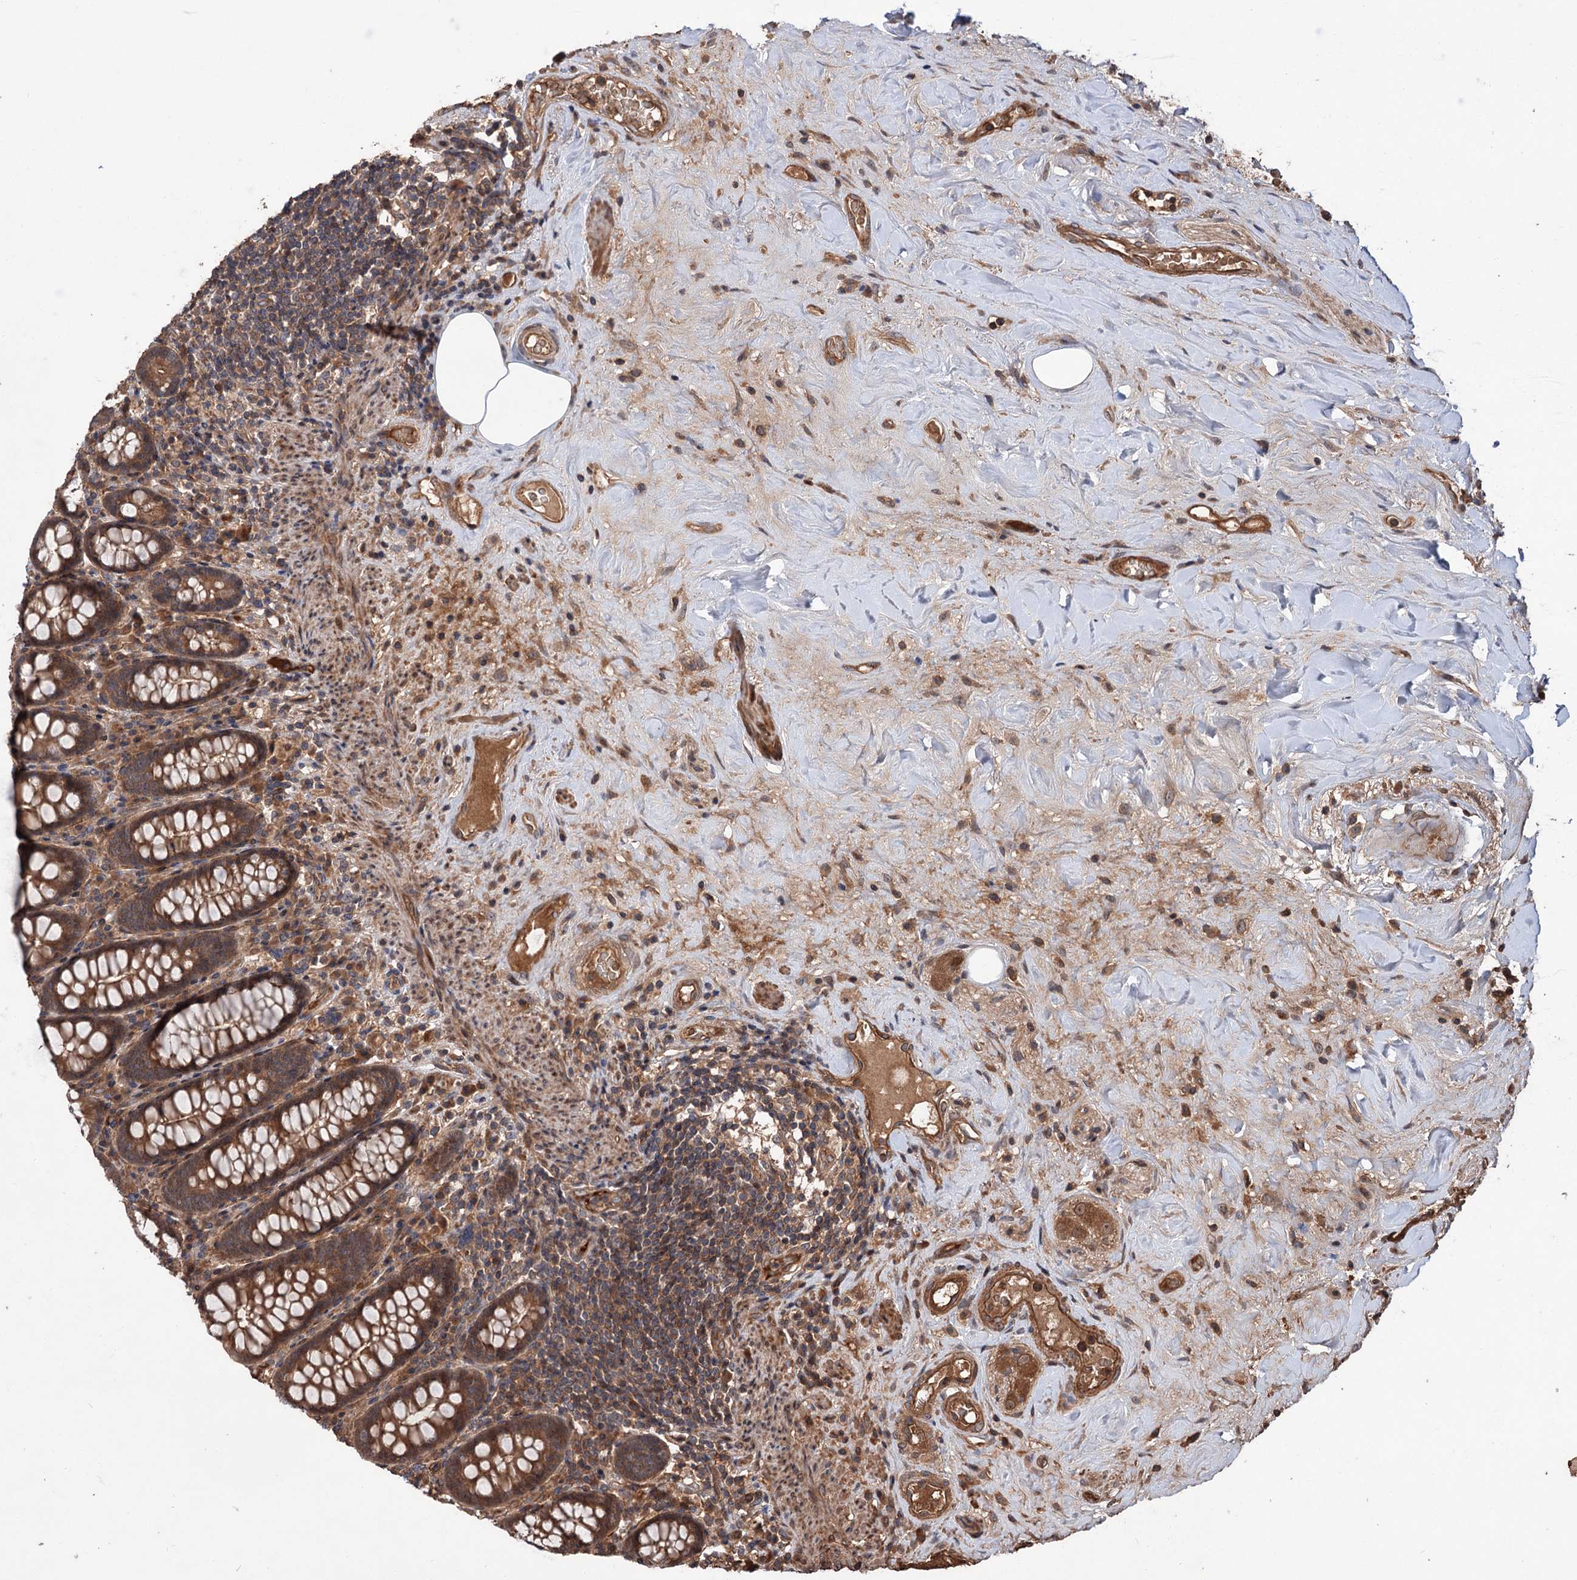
{"staining": {"intensity": "strong", "quantity": ">75%", "location": "cytoplasmic/membranous"}, "tissue": "colon", "cell_type": "Endothelial cells", "image_type": "normal", "snomed": [{"axis": "morphology", "description": "Normal tissue, NOS"}, {"axis": "topography", "description": "Colon"}], "caption": "Immunohistochemistry photomicrograph of normal colon: human colon stained using immunohistochemistry displays high levels of strong protein expression localized specifically in the cytoplasmic/membranous of endothelial cells, appearing as a cytoplasmic/membranous brown color.", "gene": "ADK", "patient": {"sex": "female", "age": 79}}